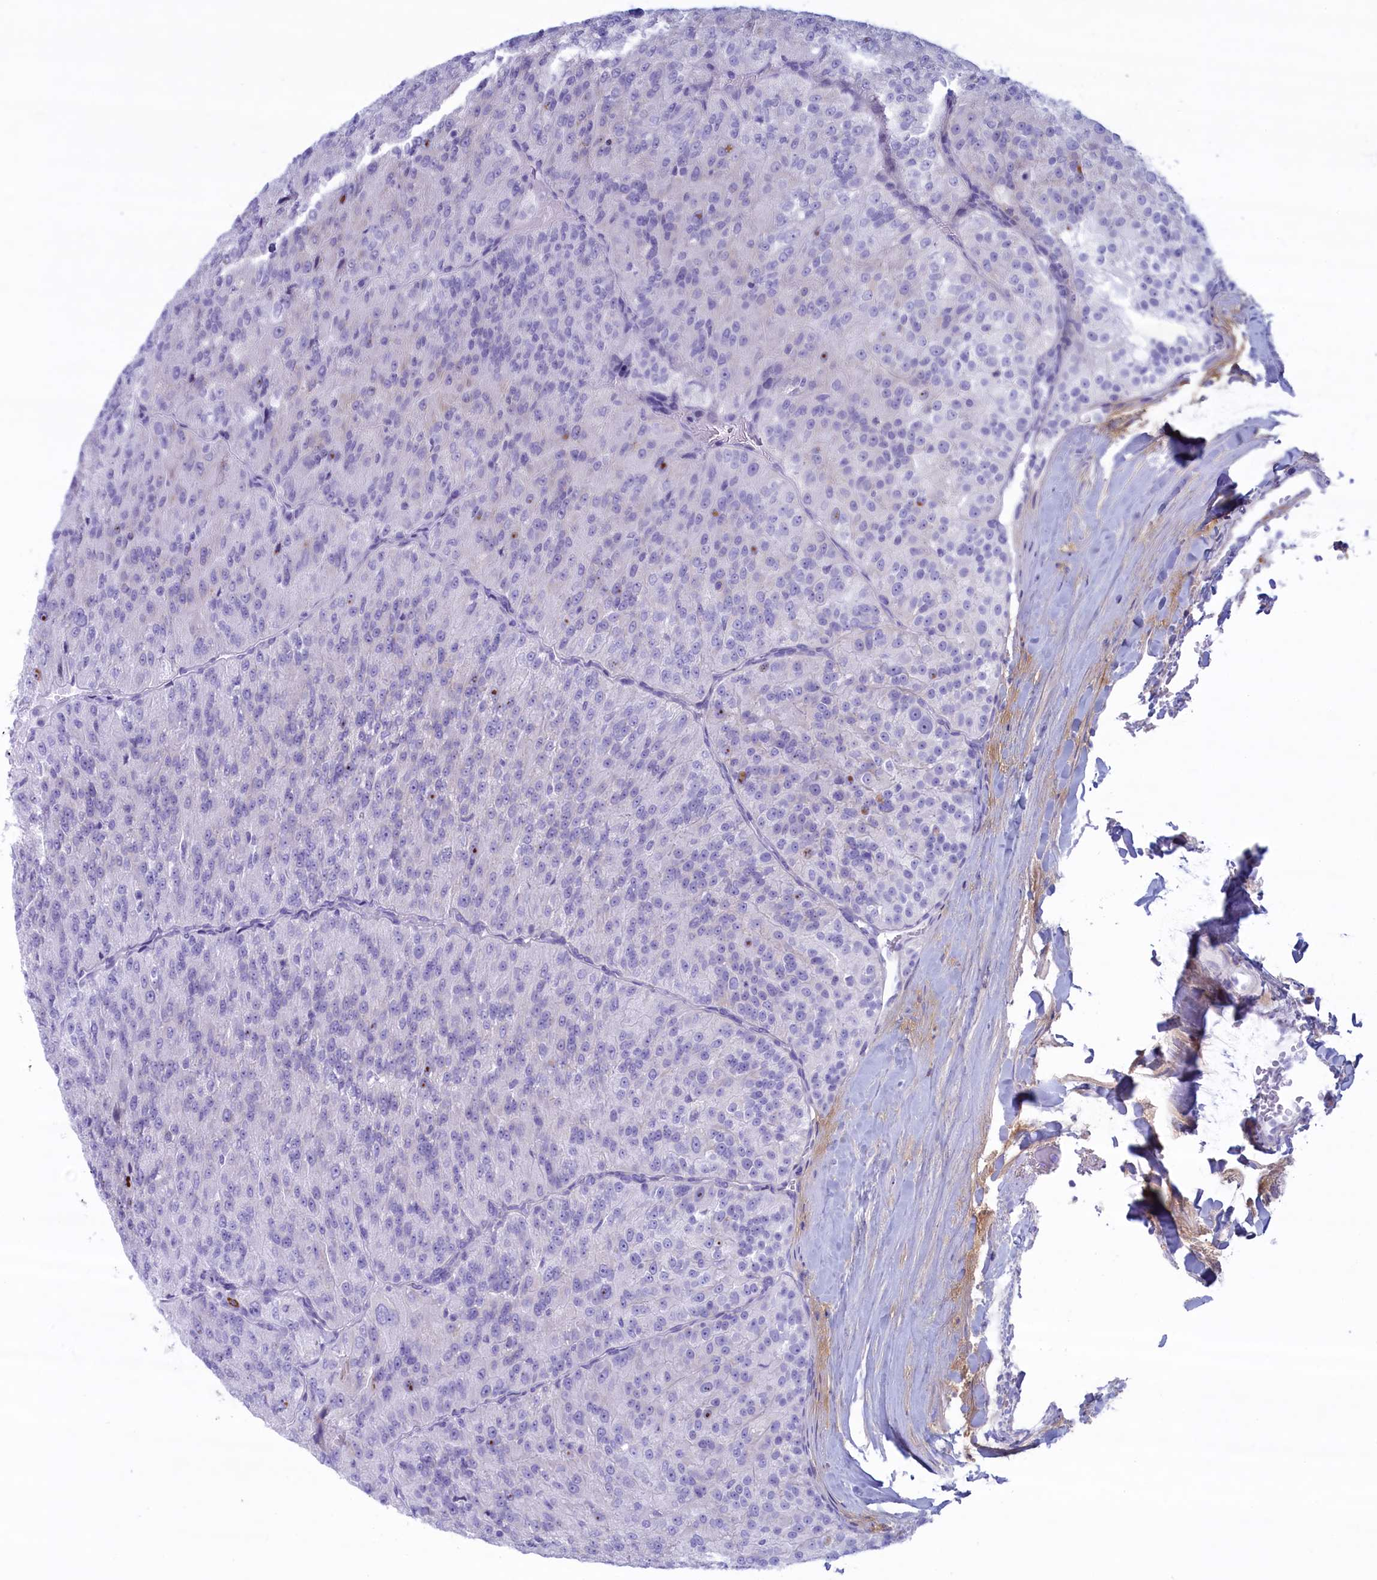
{"staining": {"intensity": "negative", "quantity": "none", "location": "none"}, "tissue": "renal cancer", "cell_type": "Tumor cells", "image_type": "cancer", "snomed": [{"axis": "morphology", "description": "Adenocarcinoma, NOS"}, {"axis": "topography", "description": "Kidney"}], "caption": "The photomicrograph displays no significant staining in tumor cells of renal cancer (adenocarcinoma).", "gene": "MPV17L2", "patient": {"sex": "female", "age": 63}}